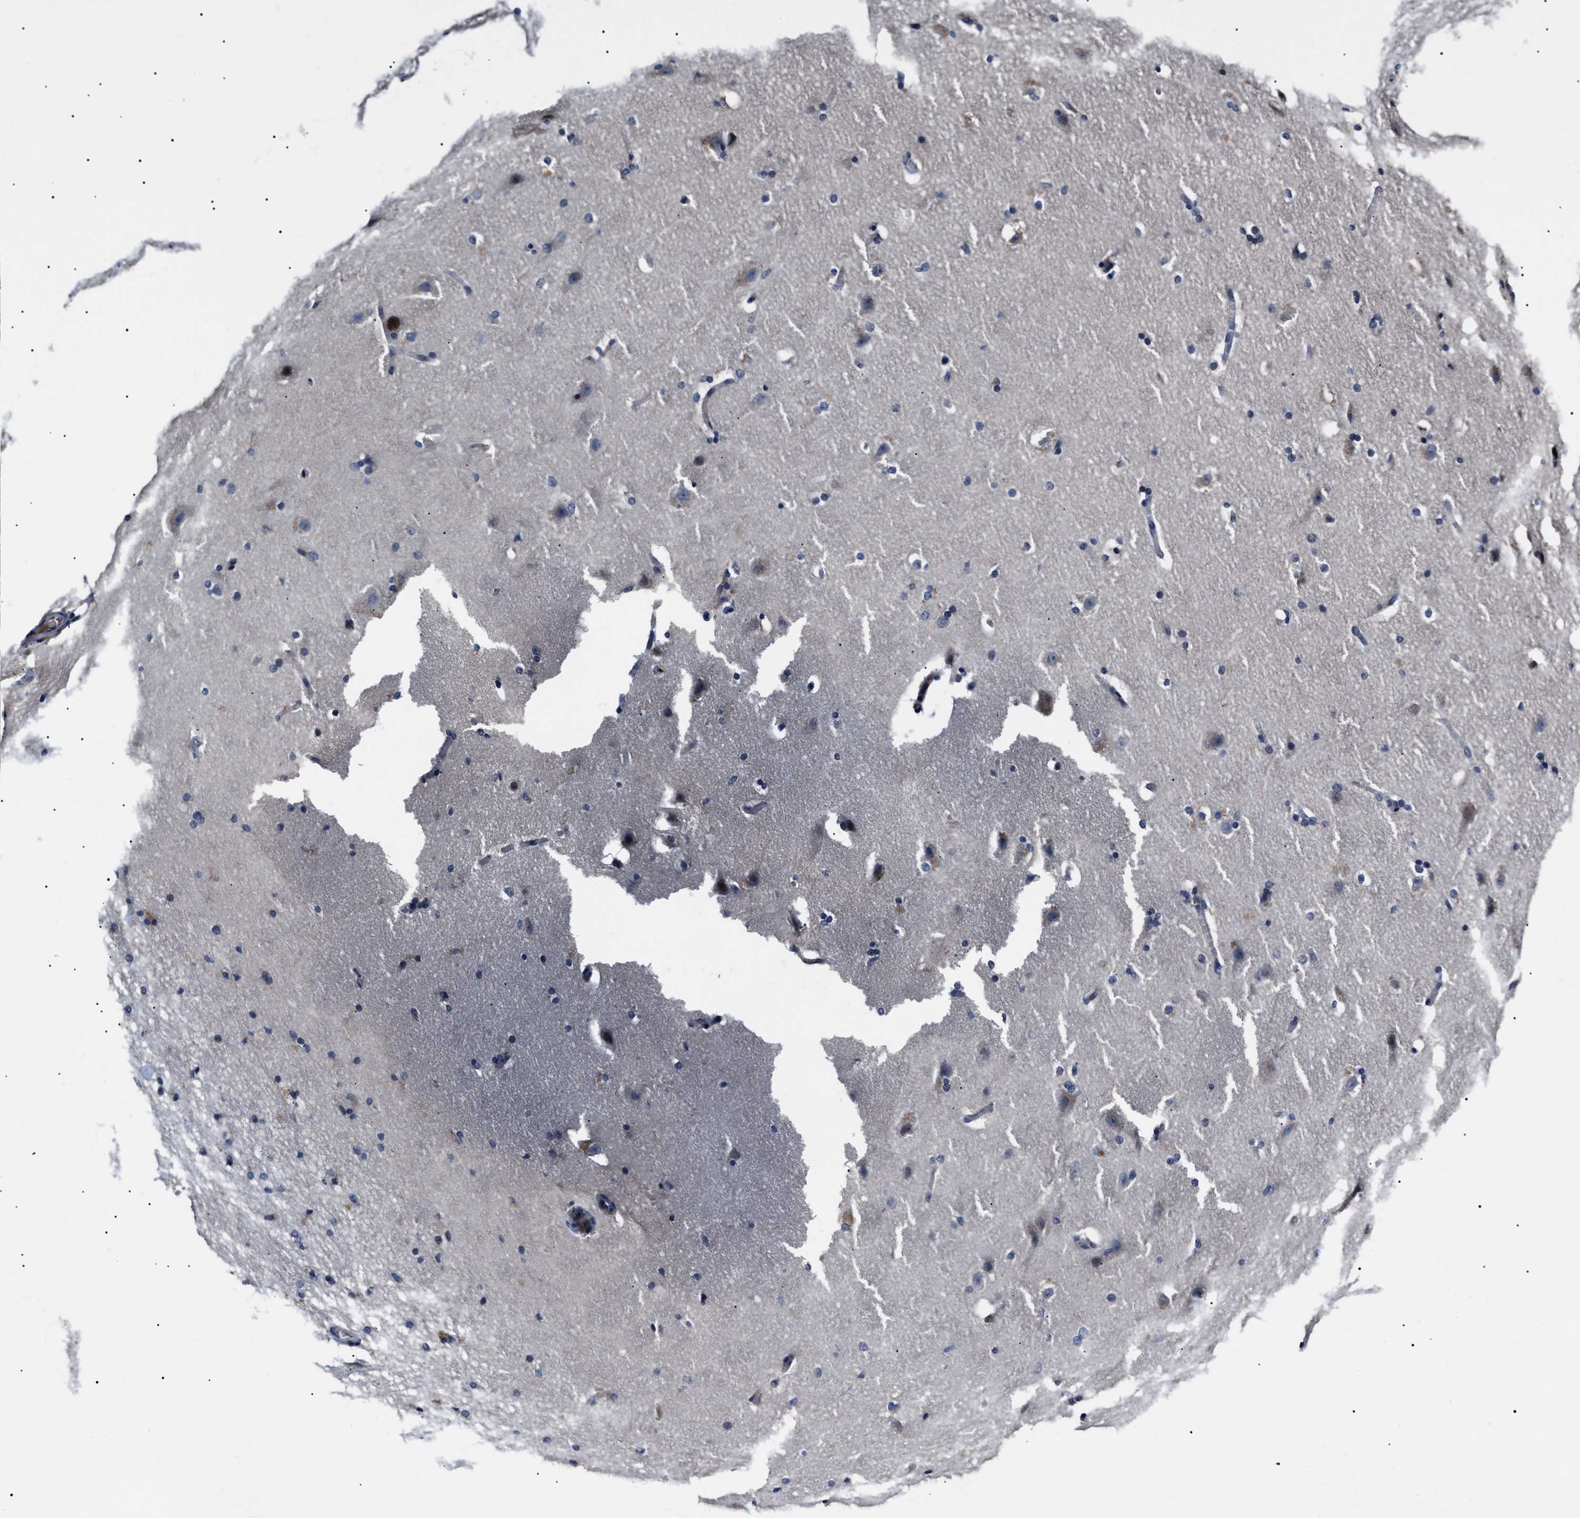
{"staining": {"intensity": "negative", "quantity": "none", "location": "none"}, "tissue": "cerebral cortex", "cell_type": "Endothelial cells", "image_type": "normal", "snomed": [{"axis": "morphology", "description": "Normal tissue, NOS"}, {"axis": "topography", "description": "Cerebral cortex"}, {"axis": "topography", "description": "Hippocampus"}], "caption": "This is an immunohistochemistry (IHC) histopathology image of benign cerebral cortex. There is no positivity in endothelial cells.", "gene": "IFT81", "patient": {"sex": "female", "age": 19}}